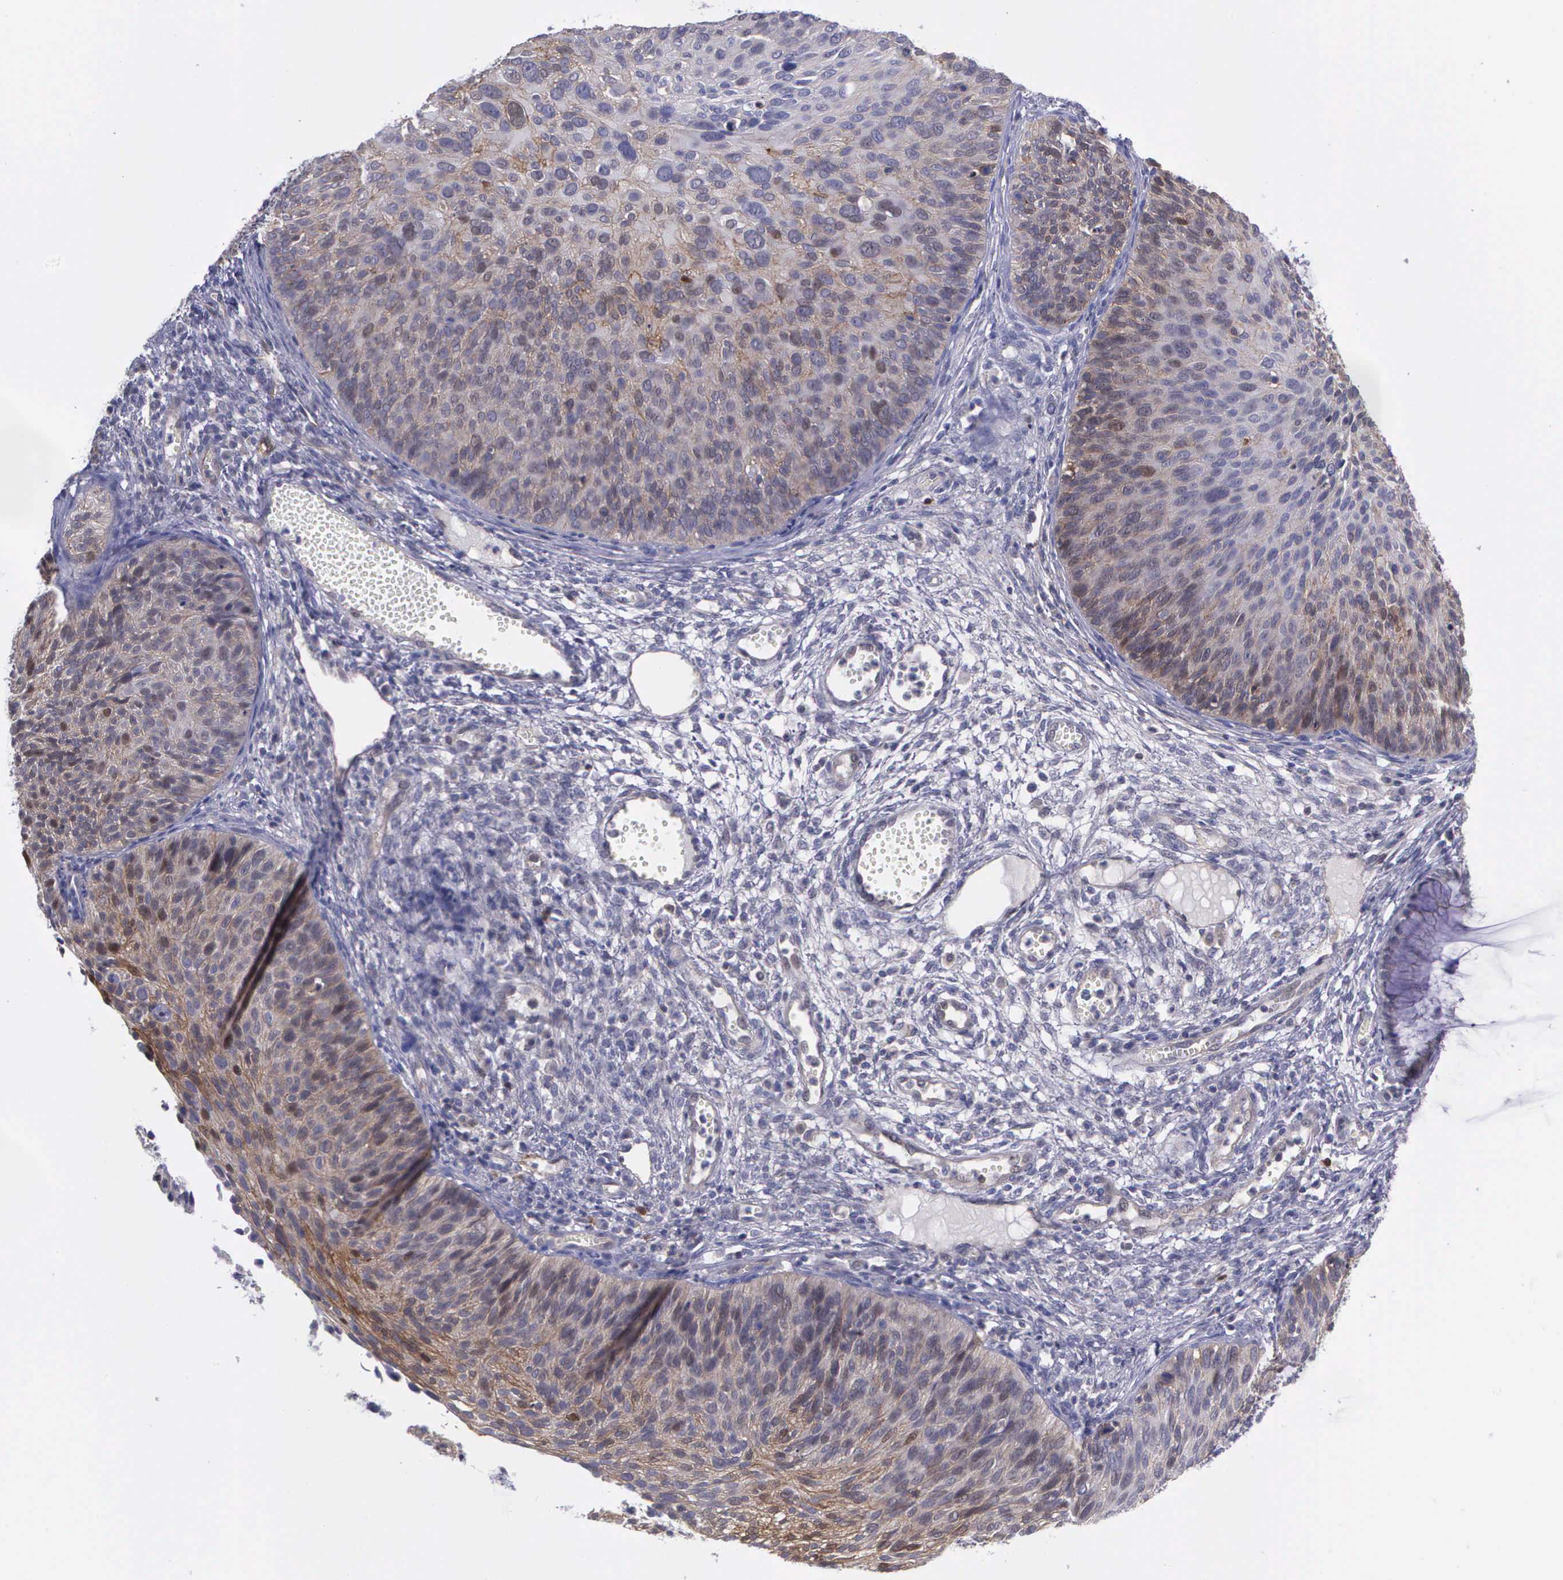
{"staining": {"intensity": "weak", "quantity": ">75%", "location": "cytoplasmic/membranous,nuclear"}, "tissue": "cervical cancer", "cell_type": "Tumor cells", "image_type": "cancer", "snomed": [{"axis": "morphology", "description": "Squamous cell carcinoma, NOS"}, {"axis": "topography", "description": "Cervix"}], "caption": "Immunohistochemistry (IHC) (DAB (3,3'-diaminobenzidine)) staining of cervical squamous cell carcinoma displays weak cytoplasmic/membranous and nuclear protein staining in about >75% of tumor cells.", "gene": "MICAL3", "patient": {"sex": "female", "age": 36}}